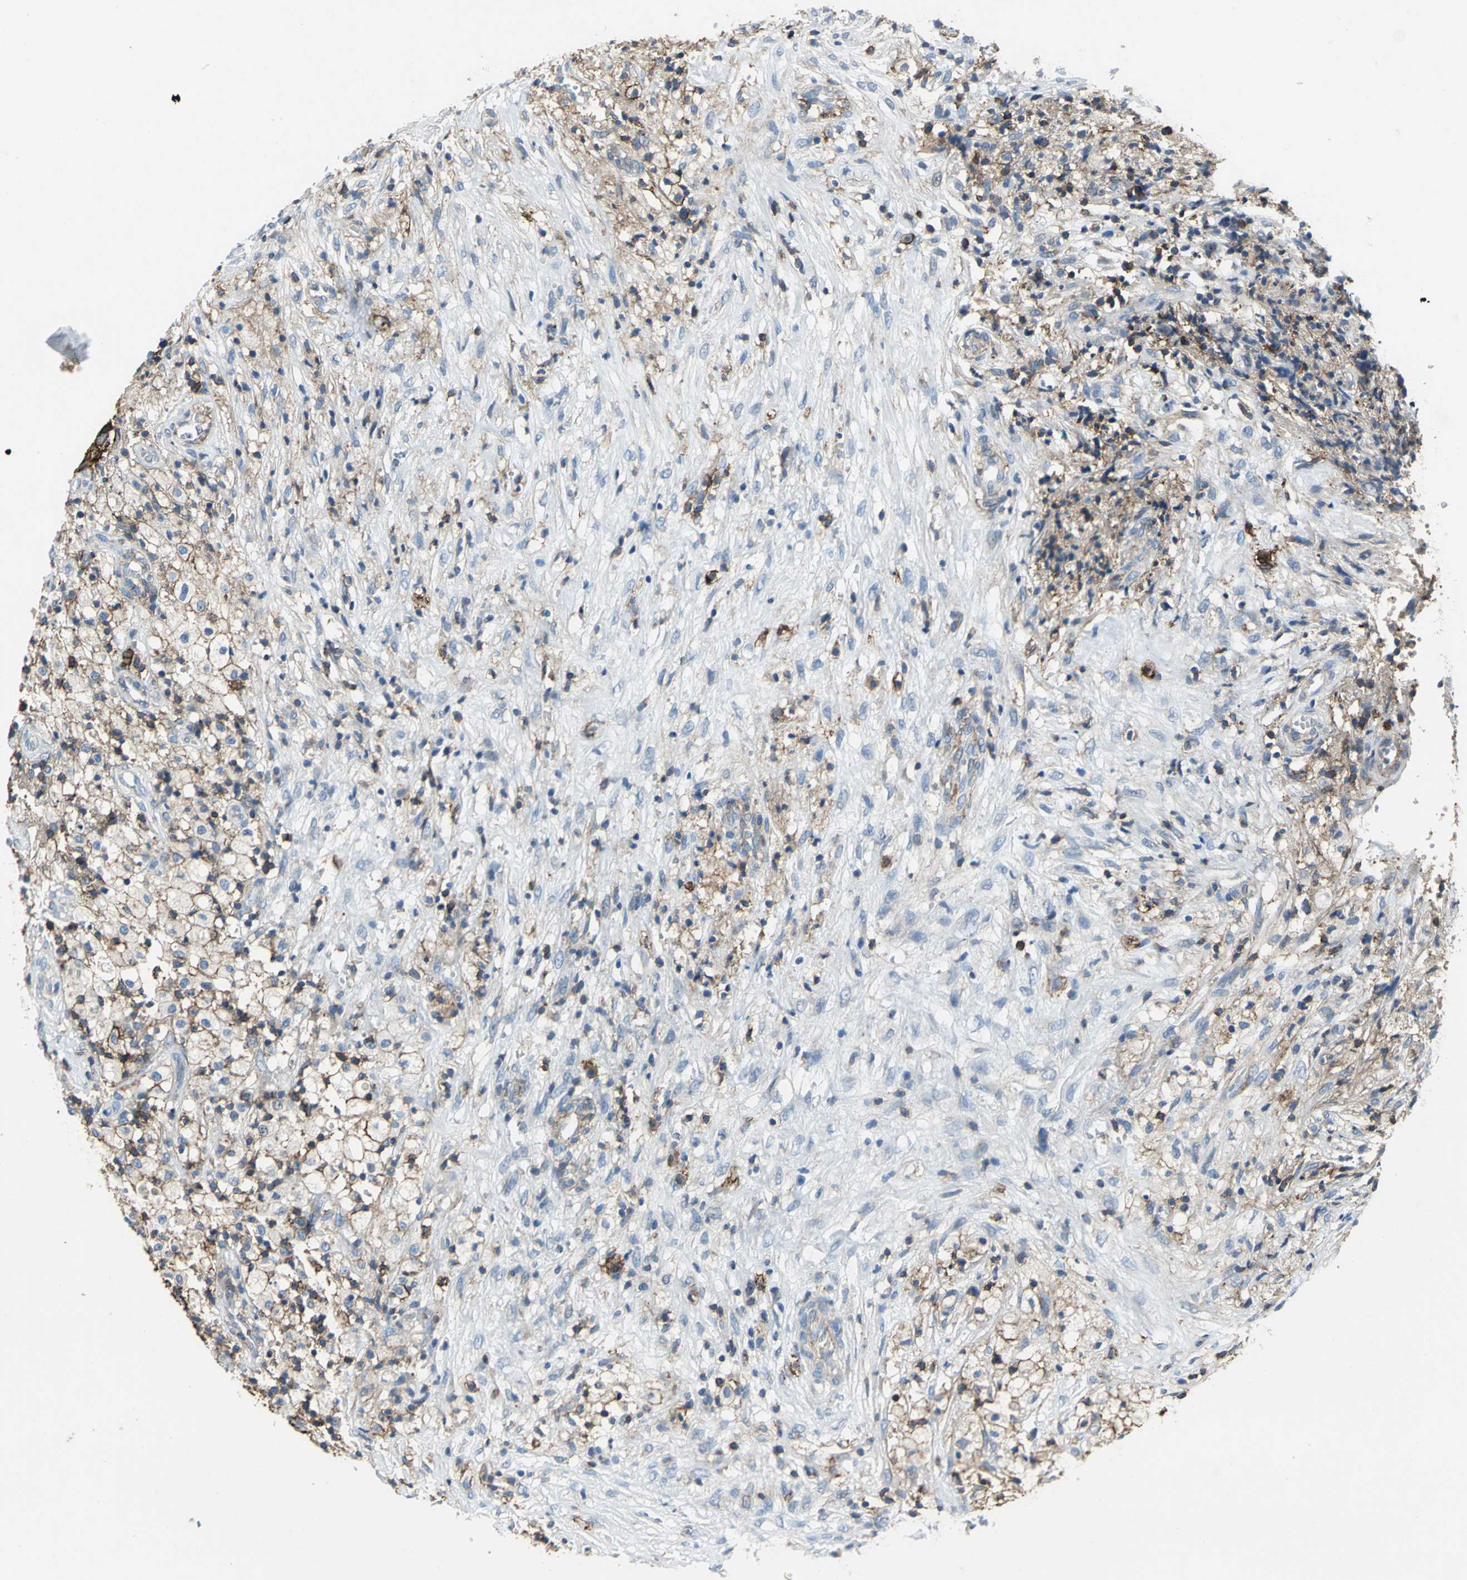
{"staining": {"intensity": "moderate", "quantity": ">75%", "location": "cytoplasmic/membranous"}, "tissue": "ovarian cancer", "cell_type": "Tumor cells", "image_type": "cancer", "snomed": [{"axis": "morphology", "description": "Carcinoma, endometroid"}, {"axis": "topography", "description": "Ovary"}], "caption": "Brown immunohistochemical staining in ovarian endometroid carcinoma displays moderate cytoplasmic/membranous positivity in about >75% of tumor cells. (DAB IHC with brightfield microscopy, high magnification).", "gene": "CD44", "patient": {"sex": "female", "age": 42}}